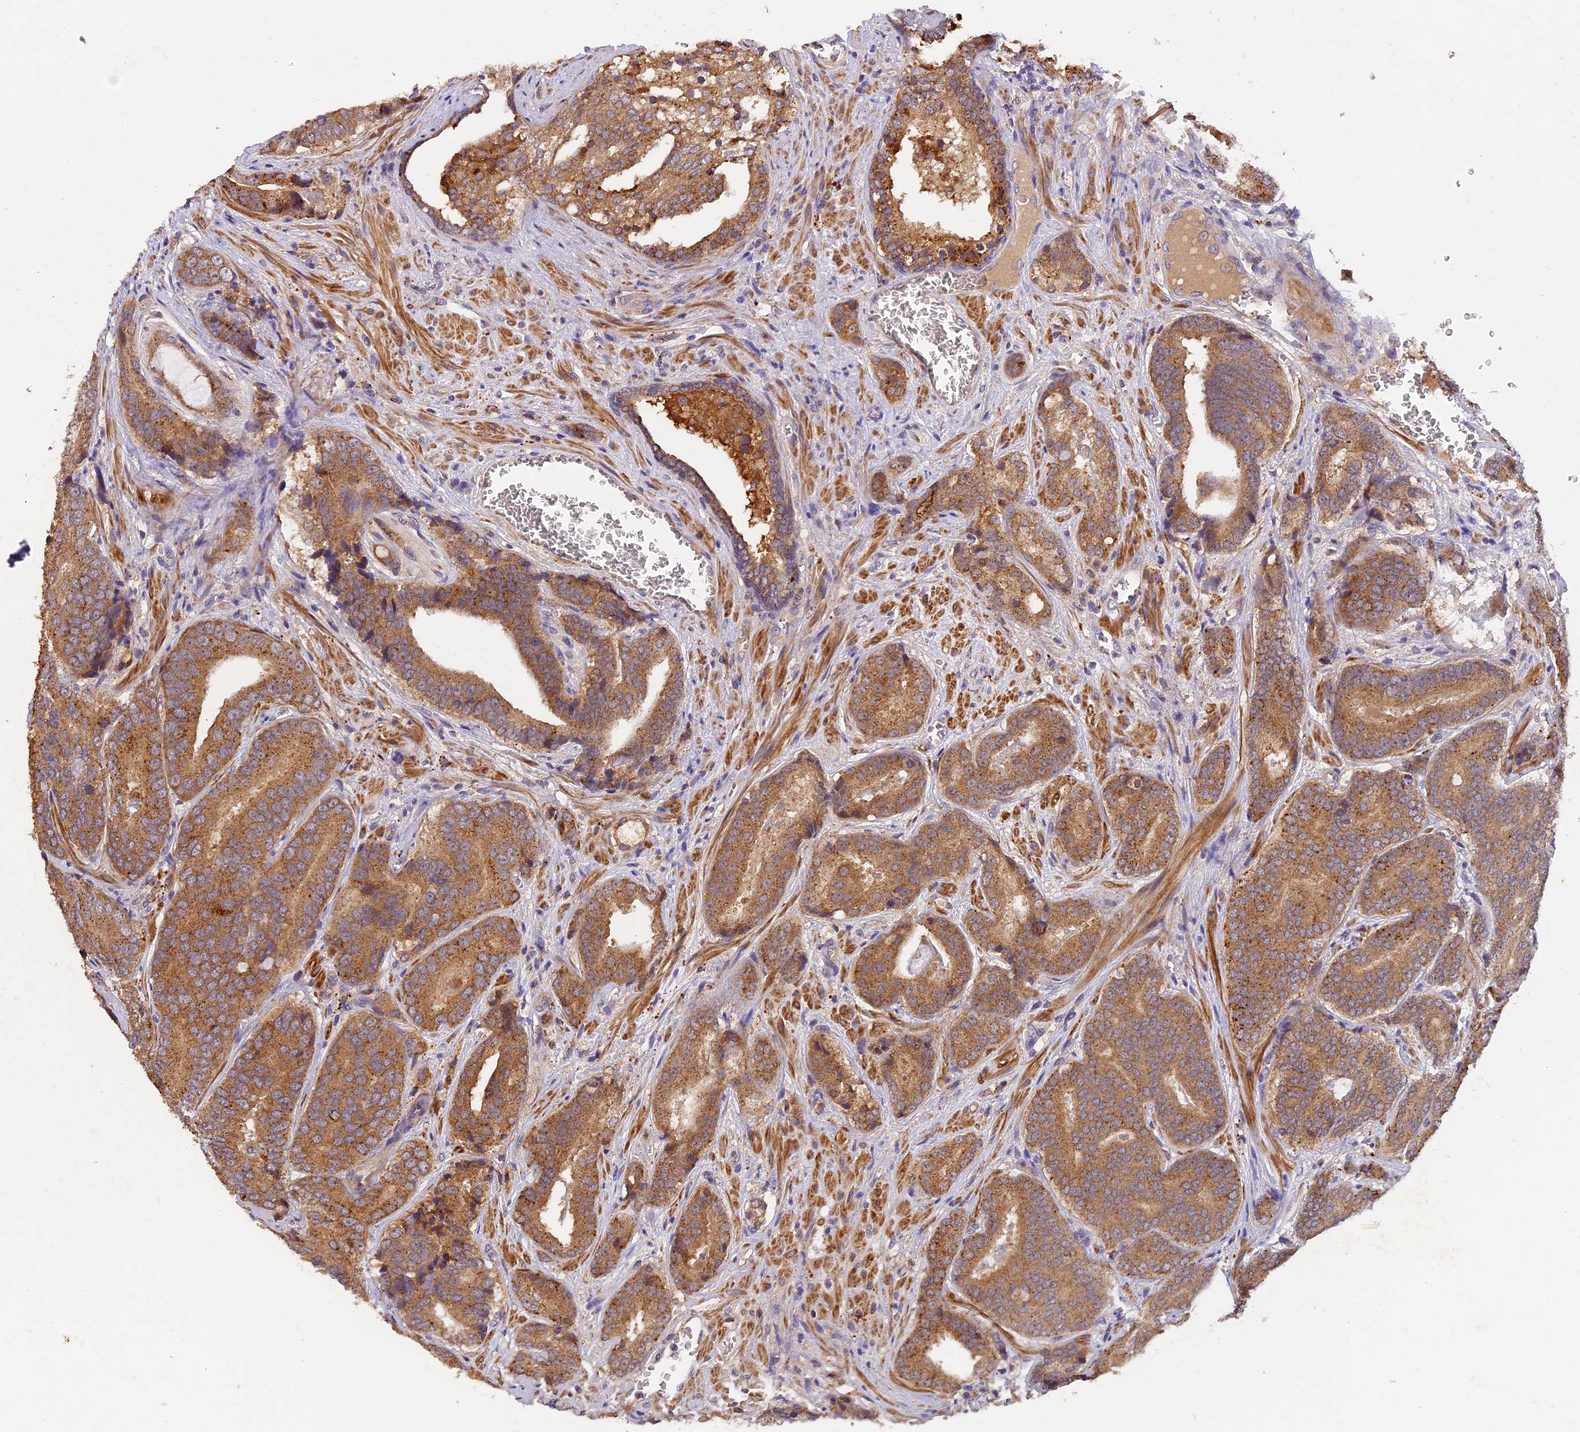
{"staining": {"intensity": "moderate", "quantity": ">75%", "location": "cytoplasmic/membranous"}, "tissue": "prostate cancer", "cell_type": "Tumor cells", "image_type": "cancer", "snomed": [{"axis": "morphology", "description": "Adenocarcinoma, High grade"}, {"axis": "topography", "description": "Prostate"}], "caption": "Immunohistochemistry histopathology image of neoplastic tissue: human prostate cancer (high-grade adenocarcinoma) stained using IHC exhibits medium levels of moderate protein expression localized specifically in the cytoplasmic/membranous of tumor cells, appearing as a cytoplasmic/membranous brown color.", "gene": "COPE", "patient": {"sex": "male", "age": 55}}